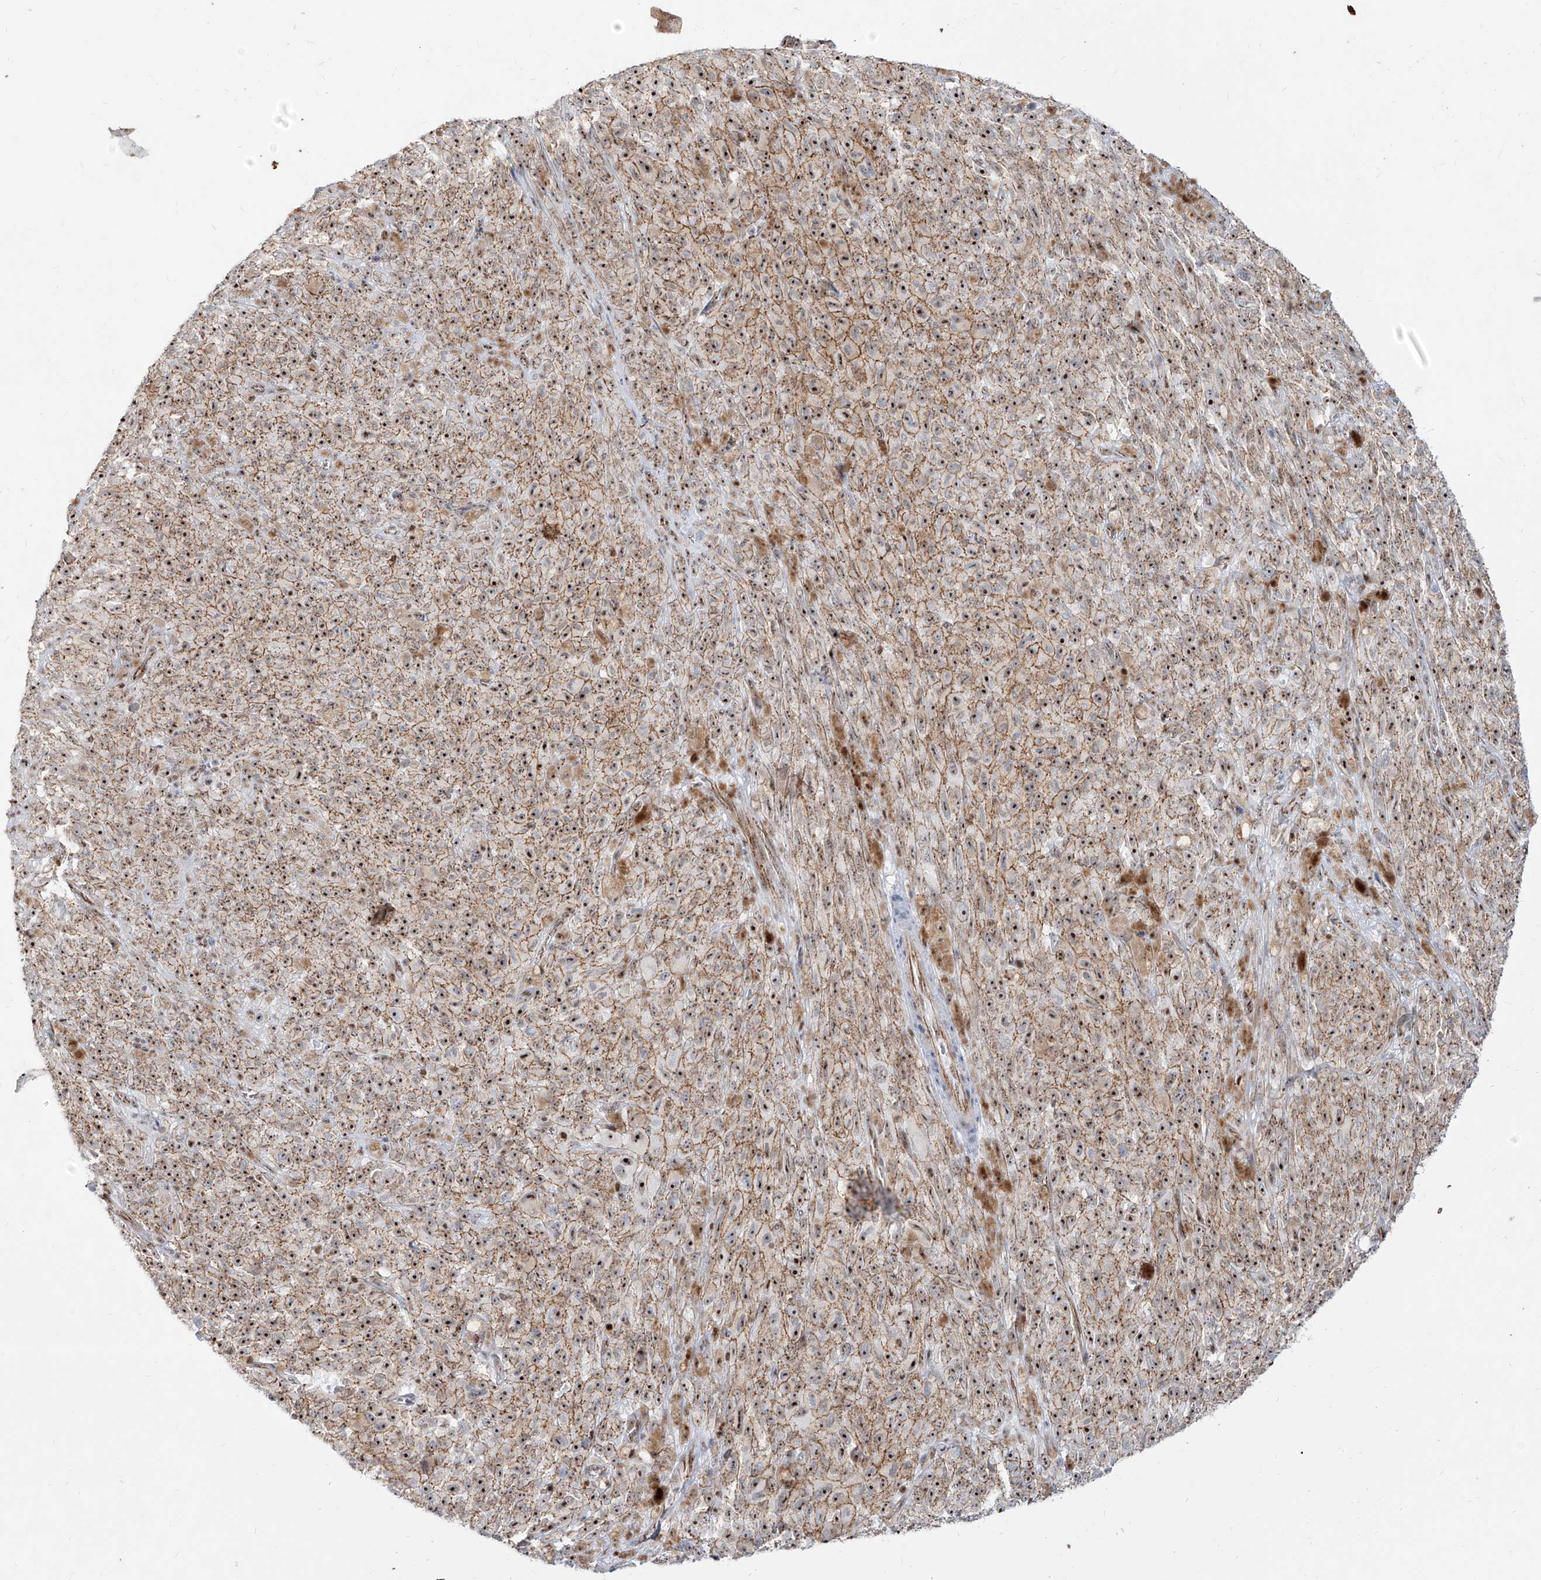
{"staining": {"intensity": "strong", "quantity": ">75%", "location": "nuclear"}, "tissue": "melanoma", "cell_type": "Tumor cells", "image_type": "cancer", "snomed": [{"axis": "morphology", "description": "Malignant melanoma, NOS"}, {"axis": "topography", "description": "Skin"}], "caption": "Protein expression analysis of malignant melanoma reveals strong nuclear staining in about >75% of tumor cells. (Brightfield microscopy of DAB IHC at high magnification).", "gene": "ZNF710", "patient": {"sex": "female", "age": 82}}